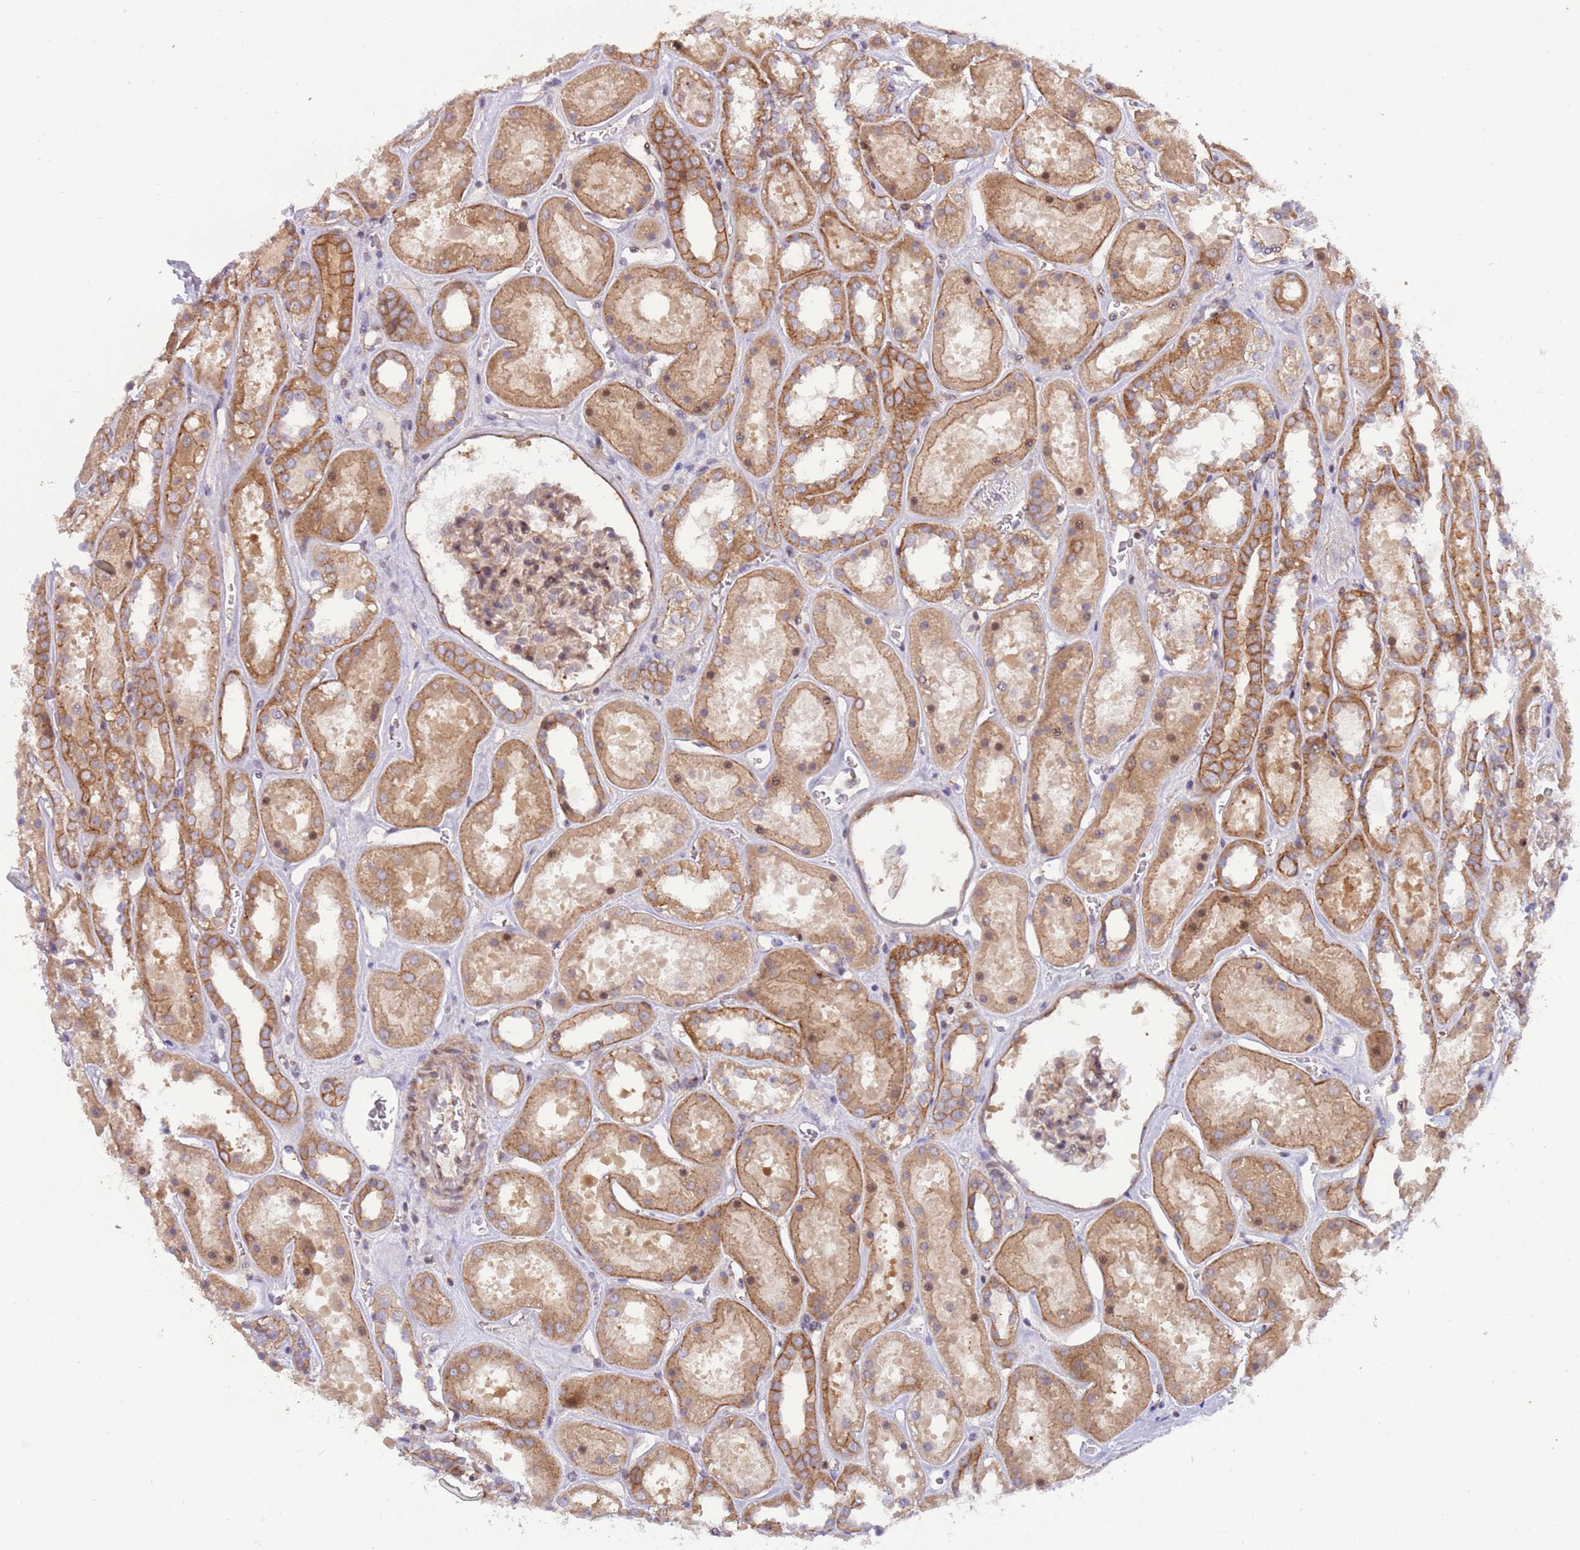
{"staining": {"intensity": "weak", "quantity": ">75%", "location": "cytoplasmic/membranous"}, "tissue": "kidney", "cell_type": "Cells in glomeruli", "image_type": "normal", "snomed": [{"axis": "morphology", "description": "Normal tissue, NOS"}, {"axis": "topography", "description": "Kidney"}], "caption": "The immunohistochemical stain labels weak cytoplasmic/membranous positivity in cells in glomeruli of unremarkable kidney.", "gene": "ITGB6", "patient": {"sex": "female", "age": 41}}